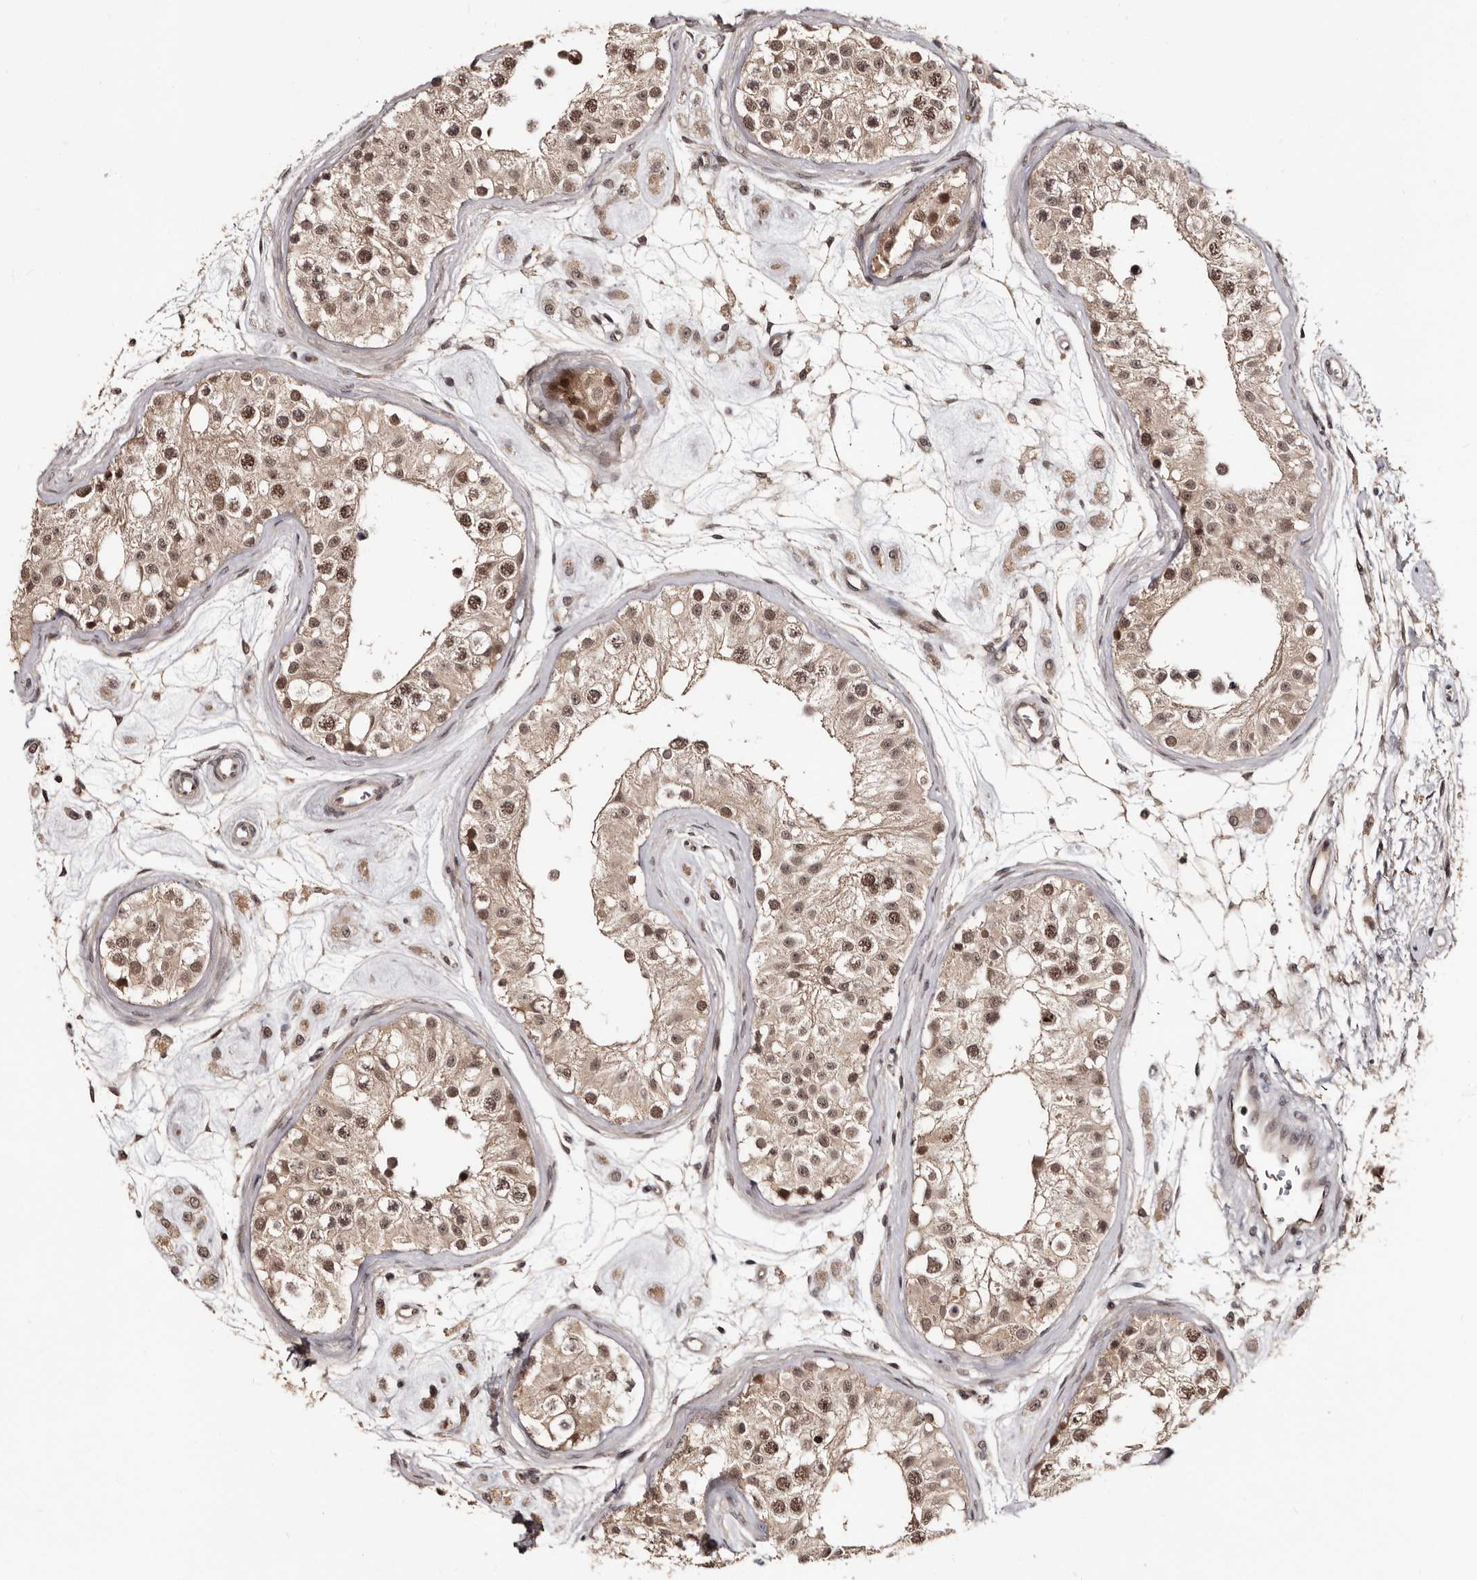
{"staining": {"intensity": "moderate", "quantity": ">75%", "location": "nuclear"}, "tissue": "testis", "cell_type": "Cells in seminiferous ducts", "image_type": "normal", "snomed": [{"axis": "morphology", "description": "Normal tissue, NOS"}, {"axis": "morphology", "description": "Adenocarcinoma, metastatic, NOS"}, {"axis": "topography", "description": "Testis"}], "caption": "This photomicrograph displays immunohistochemistry (IHC) staining of unremarkable human testis, with medium moderate nuclear staining in about >75% of cells in seminiferous ducts.", "gene": "TBC1D22B", "patient": {"sex": "male", "age": 26}}